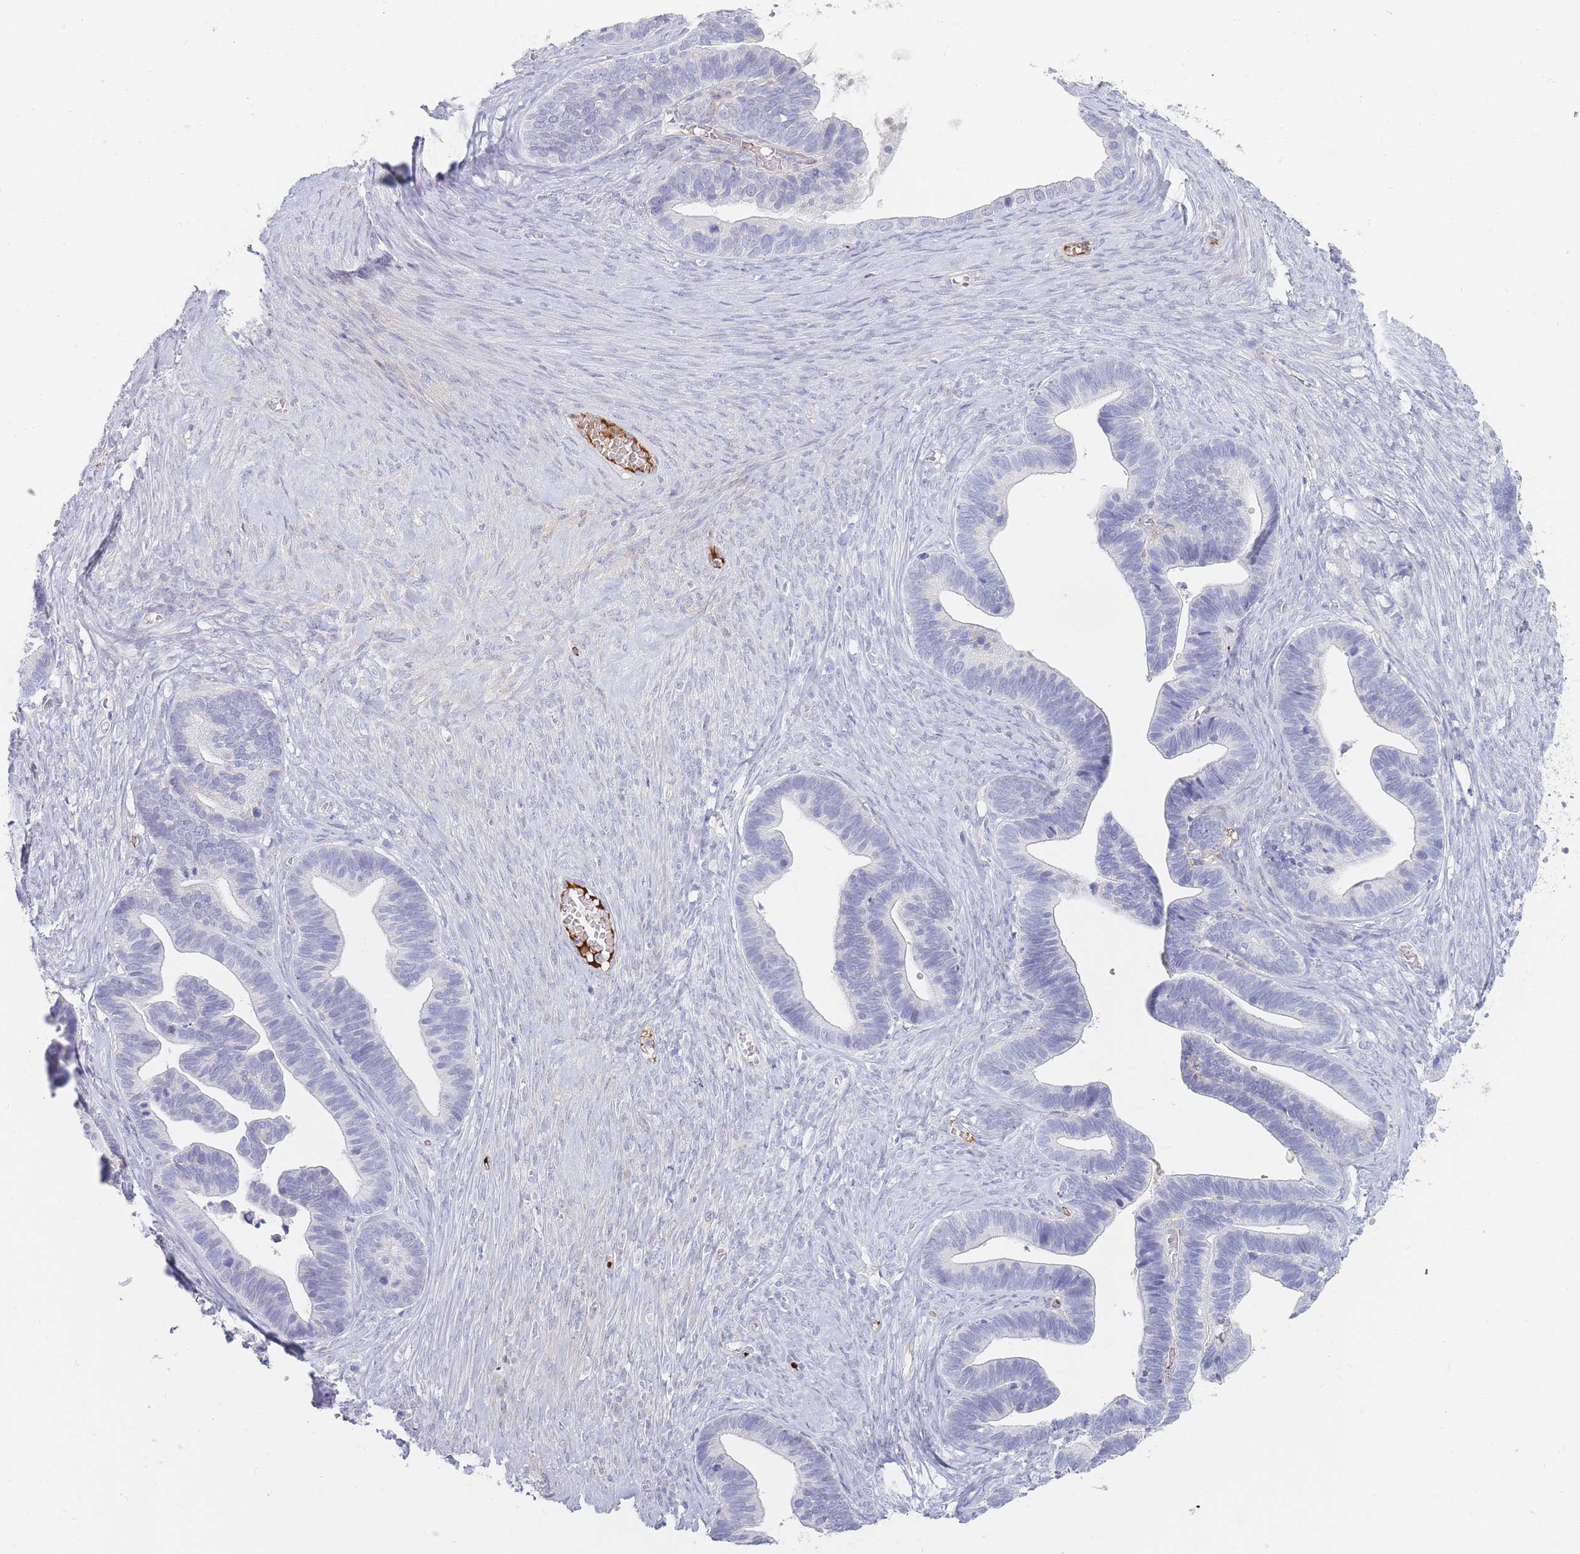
{"staining": {"intensity": "negative", "quantity": "none", "location": "none"}, "tissue": "ovarian cancer", "cell_type": "Tumor cells", "image_type": "cancer", "snomed": [{"axis": "morphology", "description": "Cystadenocarcinoma, serous, NOS"}, {"axis": "topography", "description": "Ovary"}], "caption": "DAB immunohistochemical staining of human serous cystadenocarcinoma (ovarian) shows no significant staining in tumor cells.", "gene": "PRG4", "patient": {"sex": "female", "age": 56}}